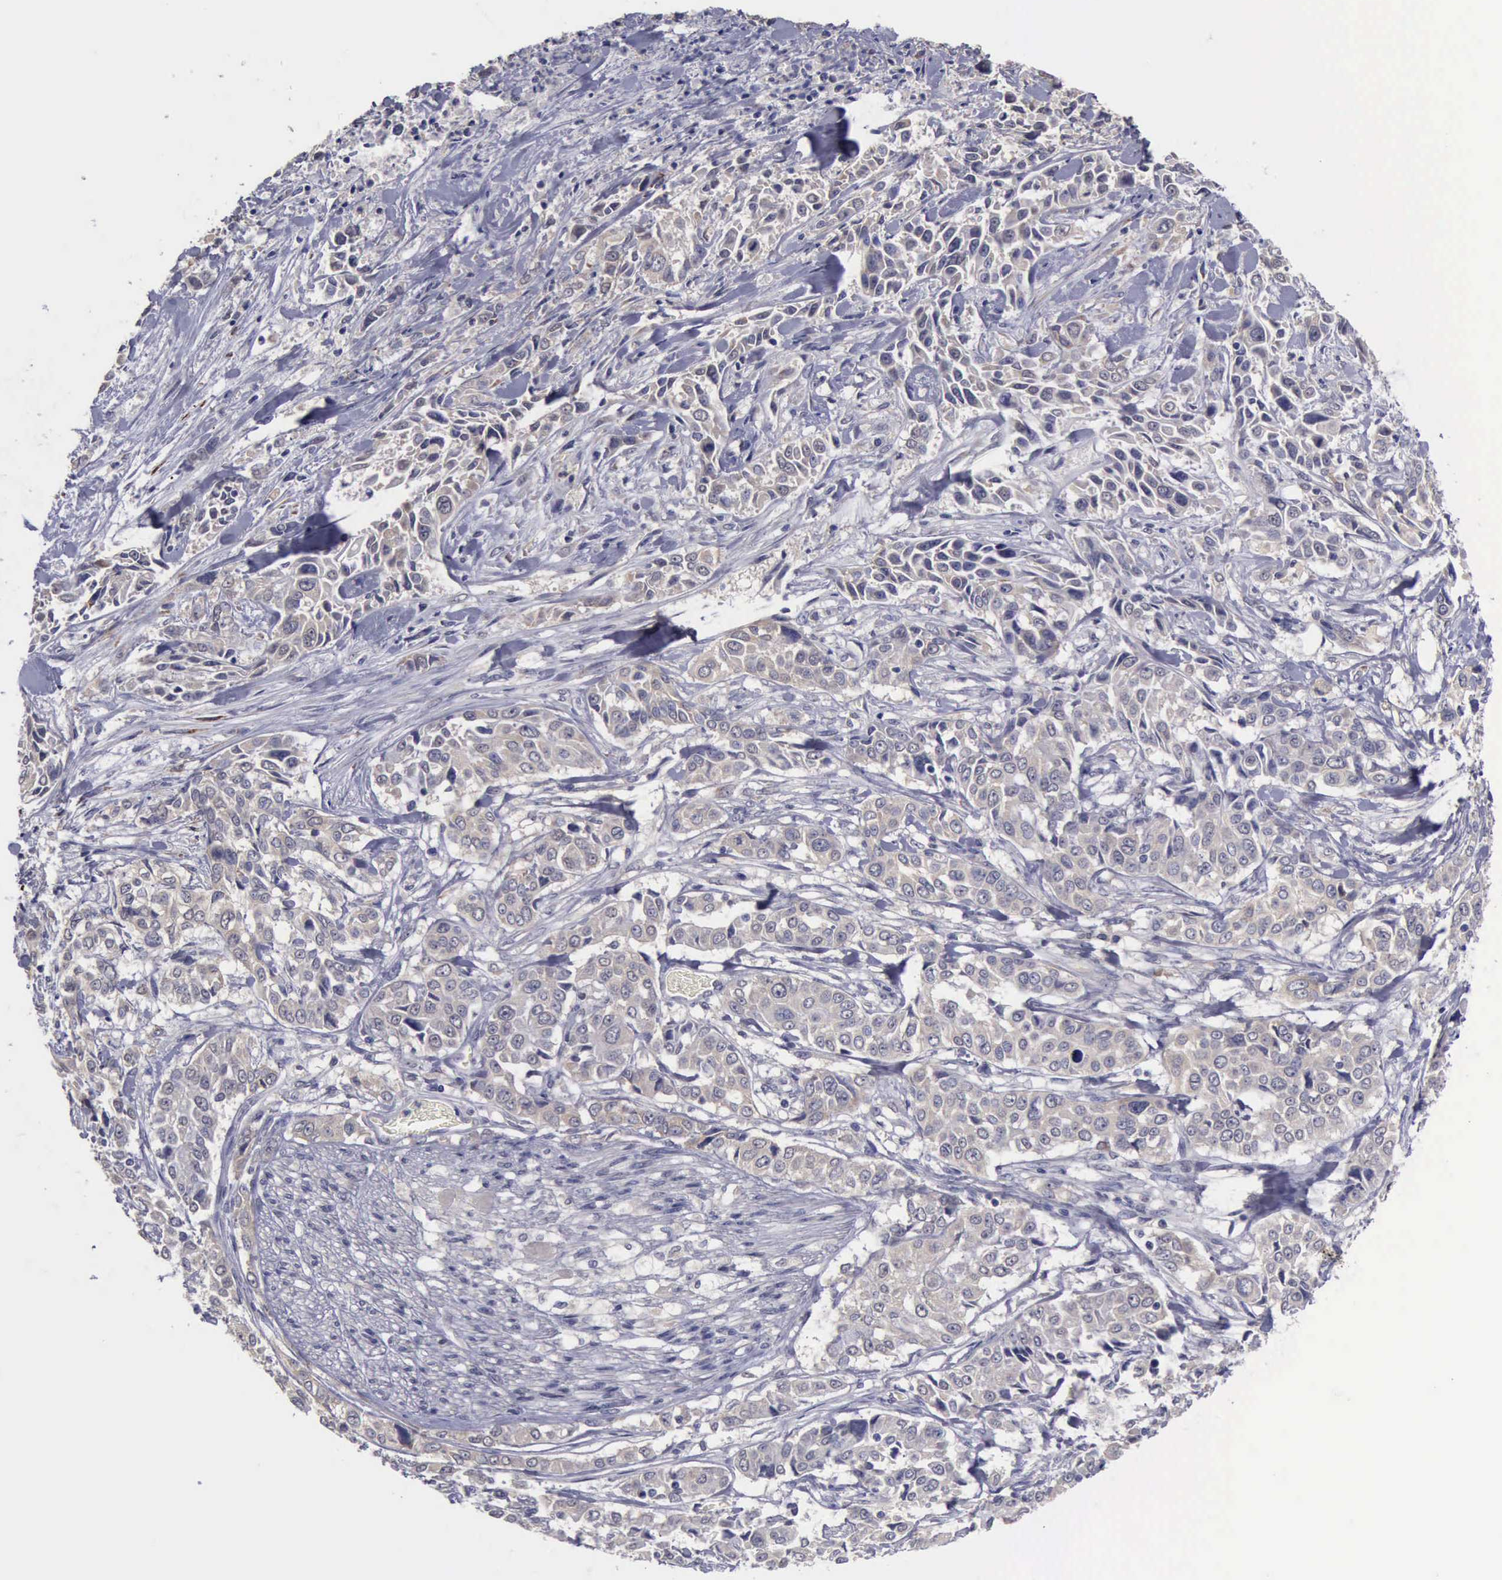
{"staining": {"intensity": "weak", "quantity": "25%-75%", "location": "cytoplasmic/membranous"}, "tissue": "pancreatic cancer", "cell_type": "Tumor cells", "image_type": "cancer", "snomed": [{"axis": "morphology", "description": "Adenocarcinoma, NOS"}, {"axis": "topography", "description": "Pancreas"}], "caption": "Weak cytoplasmic/membranous expression for a protein is seen in about 25%-75% of tumor cells of adenocarcinoma (pancreatic) using immunohistochemistry (IHC).", "gene": "PHKA1", "patient": {"sex": "female", "age": 52}}